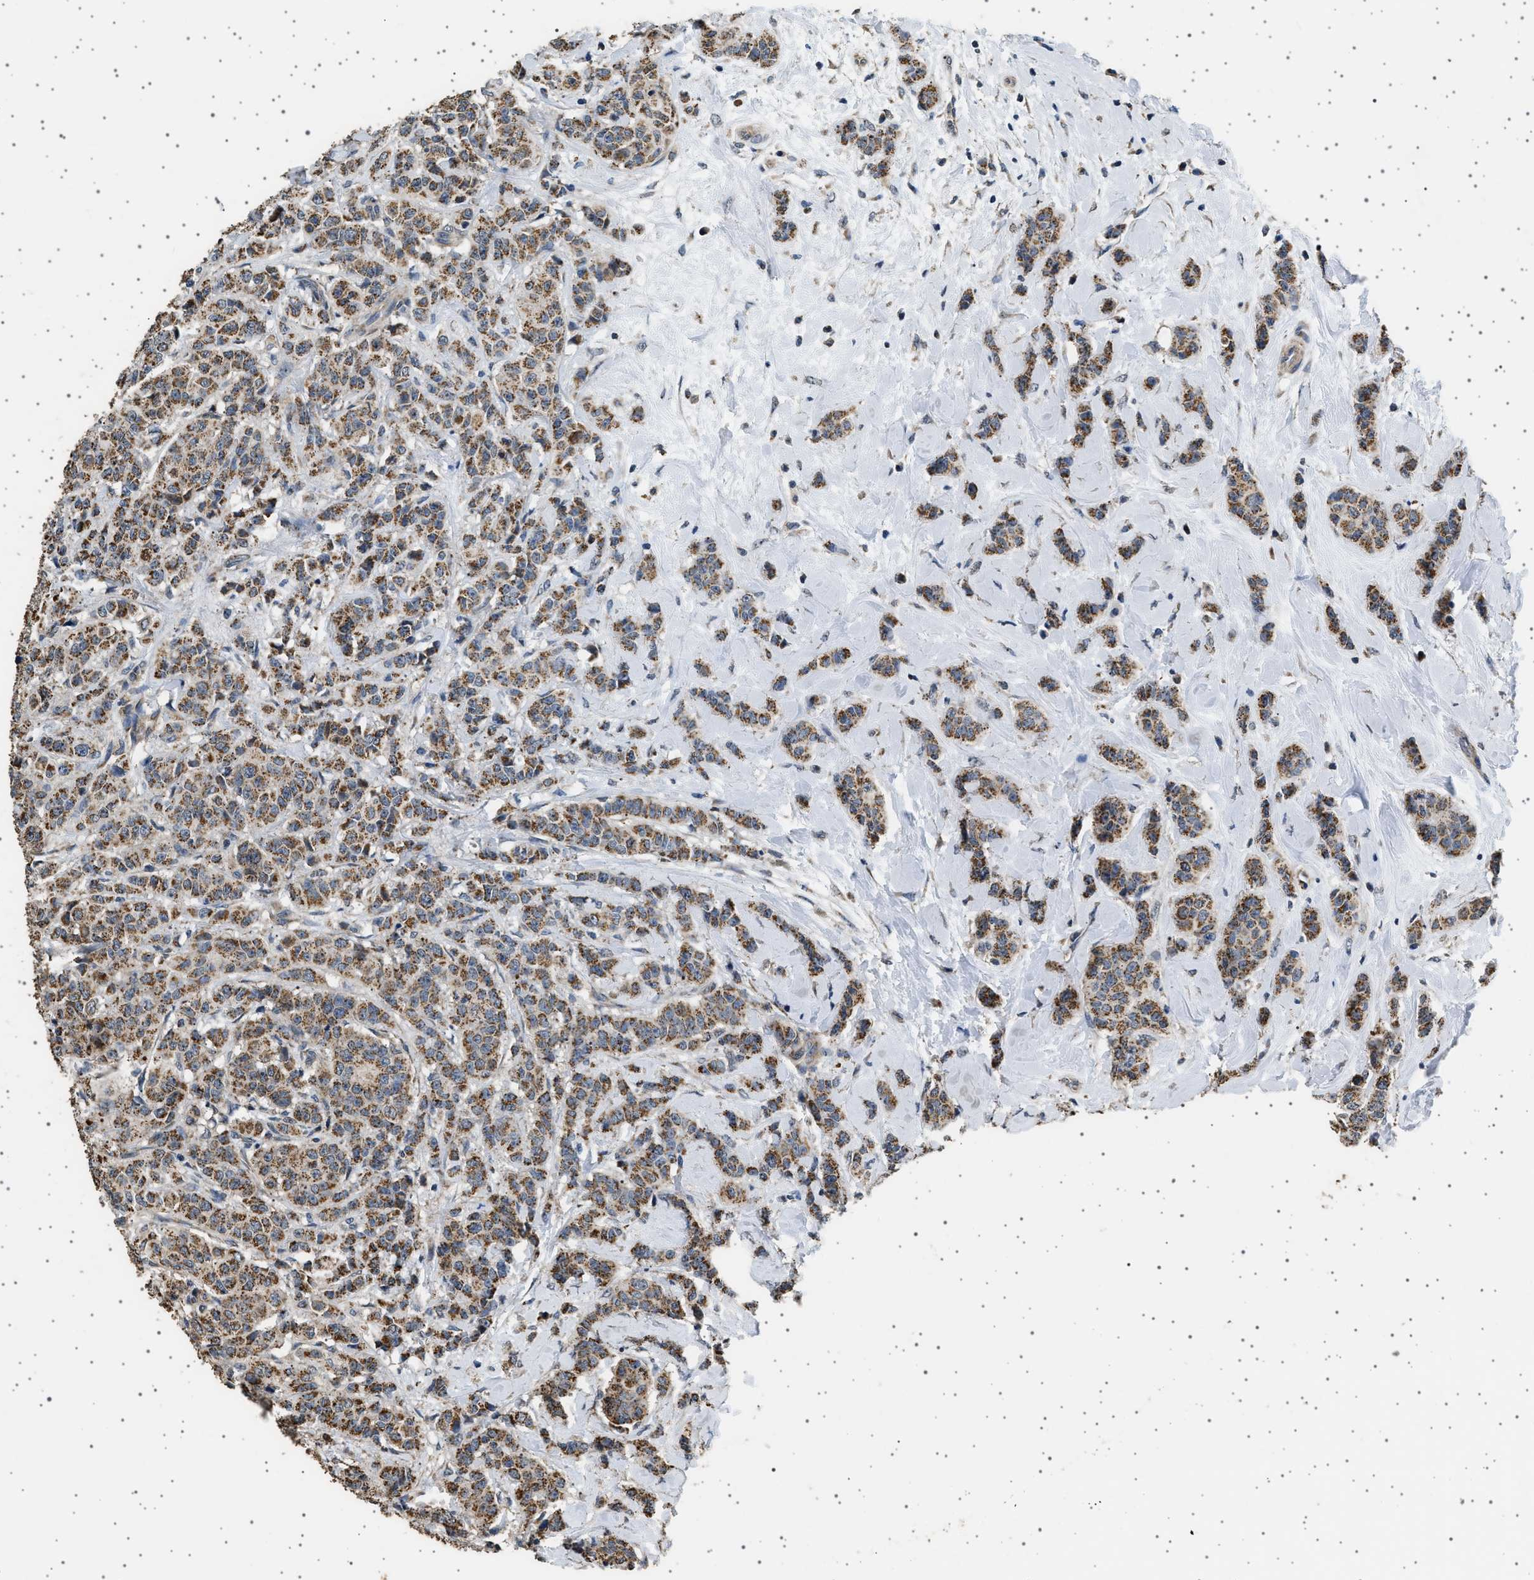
{"staining": {"intensity": "moderate", "quantity": ">75%", "location": "cytoplasmic/membranous"}, "tissue": "breast cancer", "cell_type": "Tumor cells", "image_type": "cancer", "snomed": [{"axis": "morphology", "description": "Normal tissue, NOS"}, {"axis": "morphology", "description": "Duct carcinoma"}, {"axis": "topography", "description": "Breast"}], "caption": "Brown immunohistochemical staining in human breast intraductal carcinoma exhibits moderate cytoplasmic/membranous positivity in about >75% of tumor cells.", "gene": "KCNA4", "patient": {"sex": "female", "age": 40}}